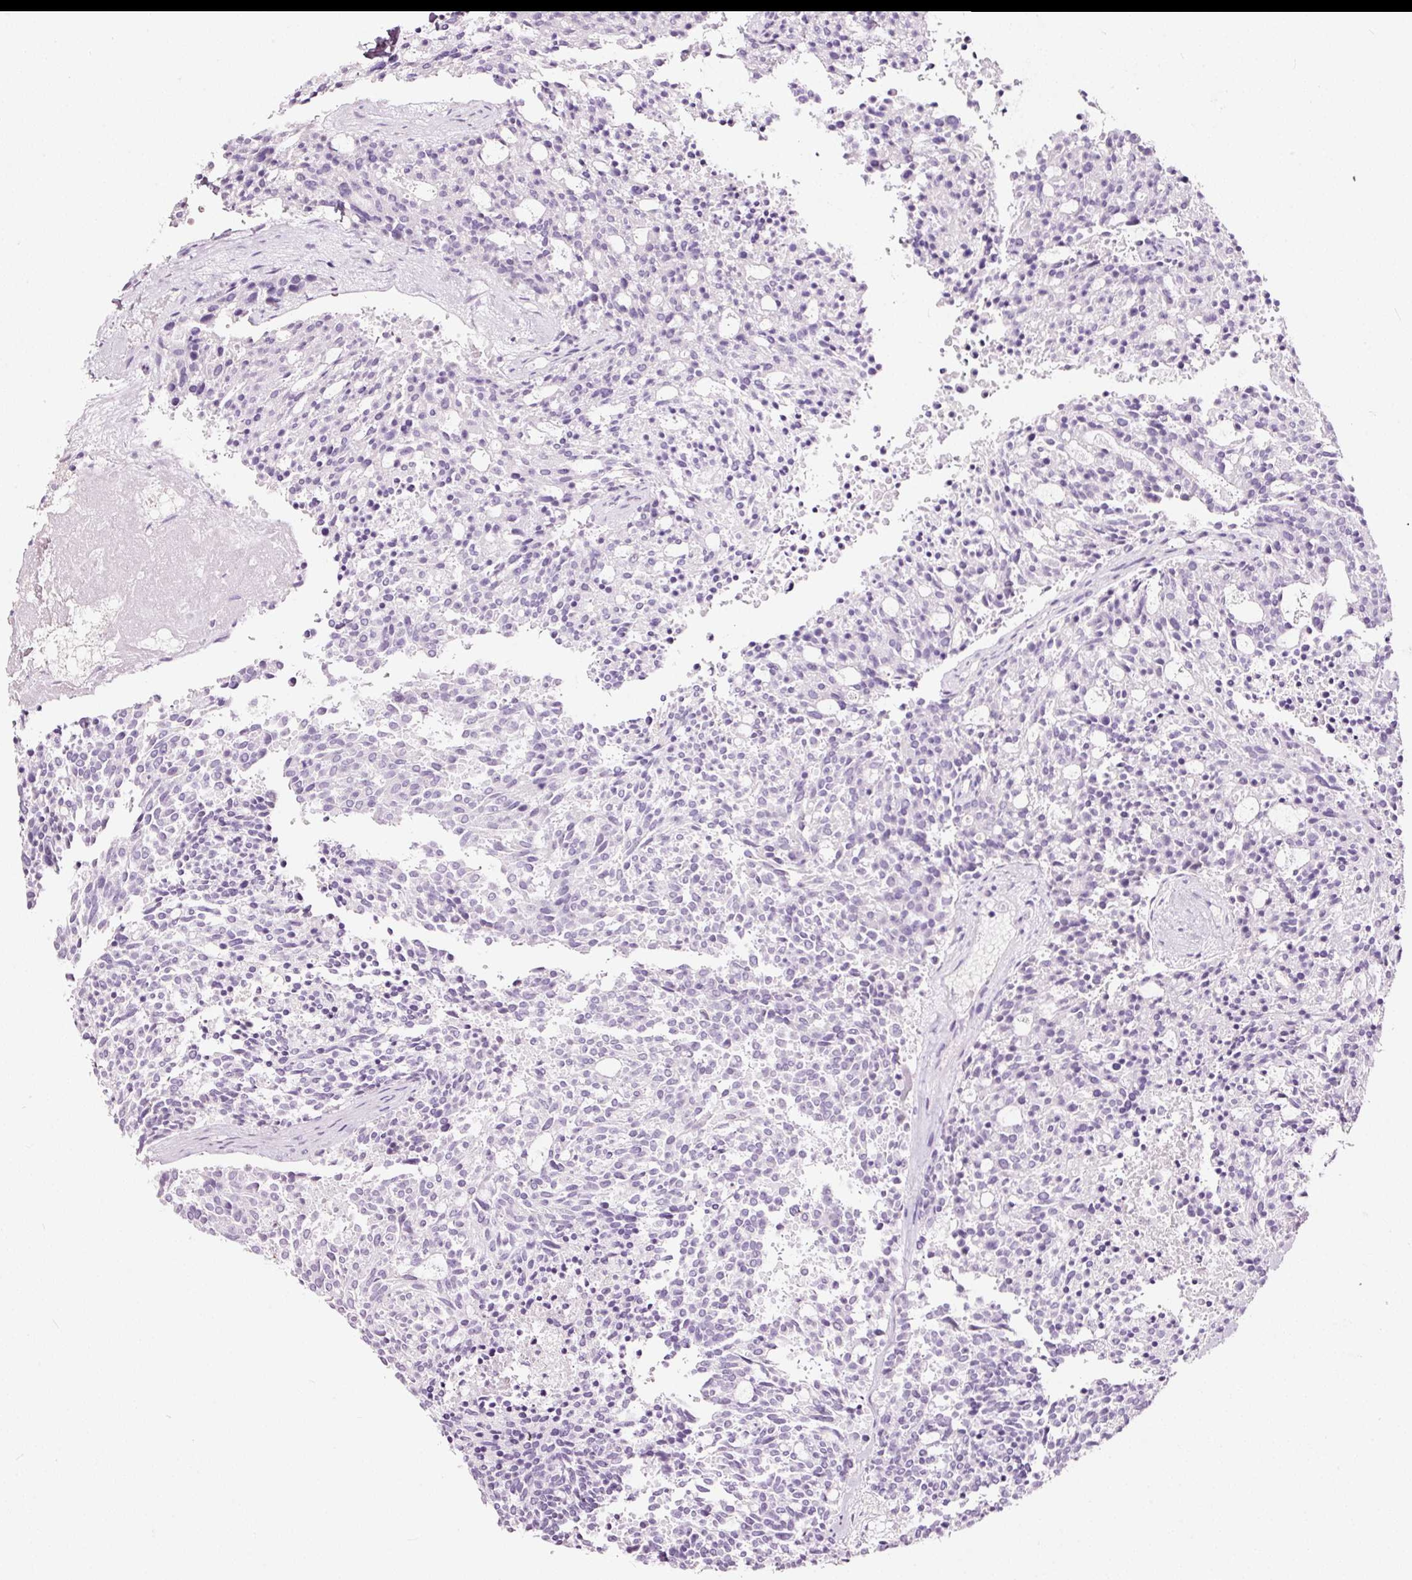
{"staining": {"intensity": "negative", "quantity": "none", "location": "none"}, "tissue": "carcinoid", "cell_type": "Tumor cells", "image_type": "cancer", "snomed": [{"axis": "morphology", "description": "Carcinoid, malignant, NOS"}, {"axis": "topography", "description": "Pancreas"}], "caption": "The IHC photomicrograph has no significant staining in tumor cells of carcinoid (malignant) tissue.", "gene": "LAMP3", "patient": {"sex": "female", "age": 54}}